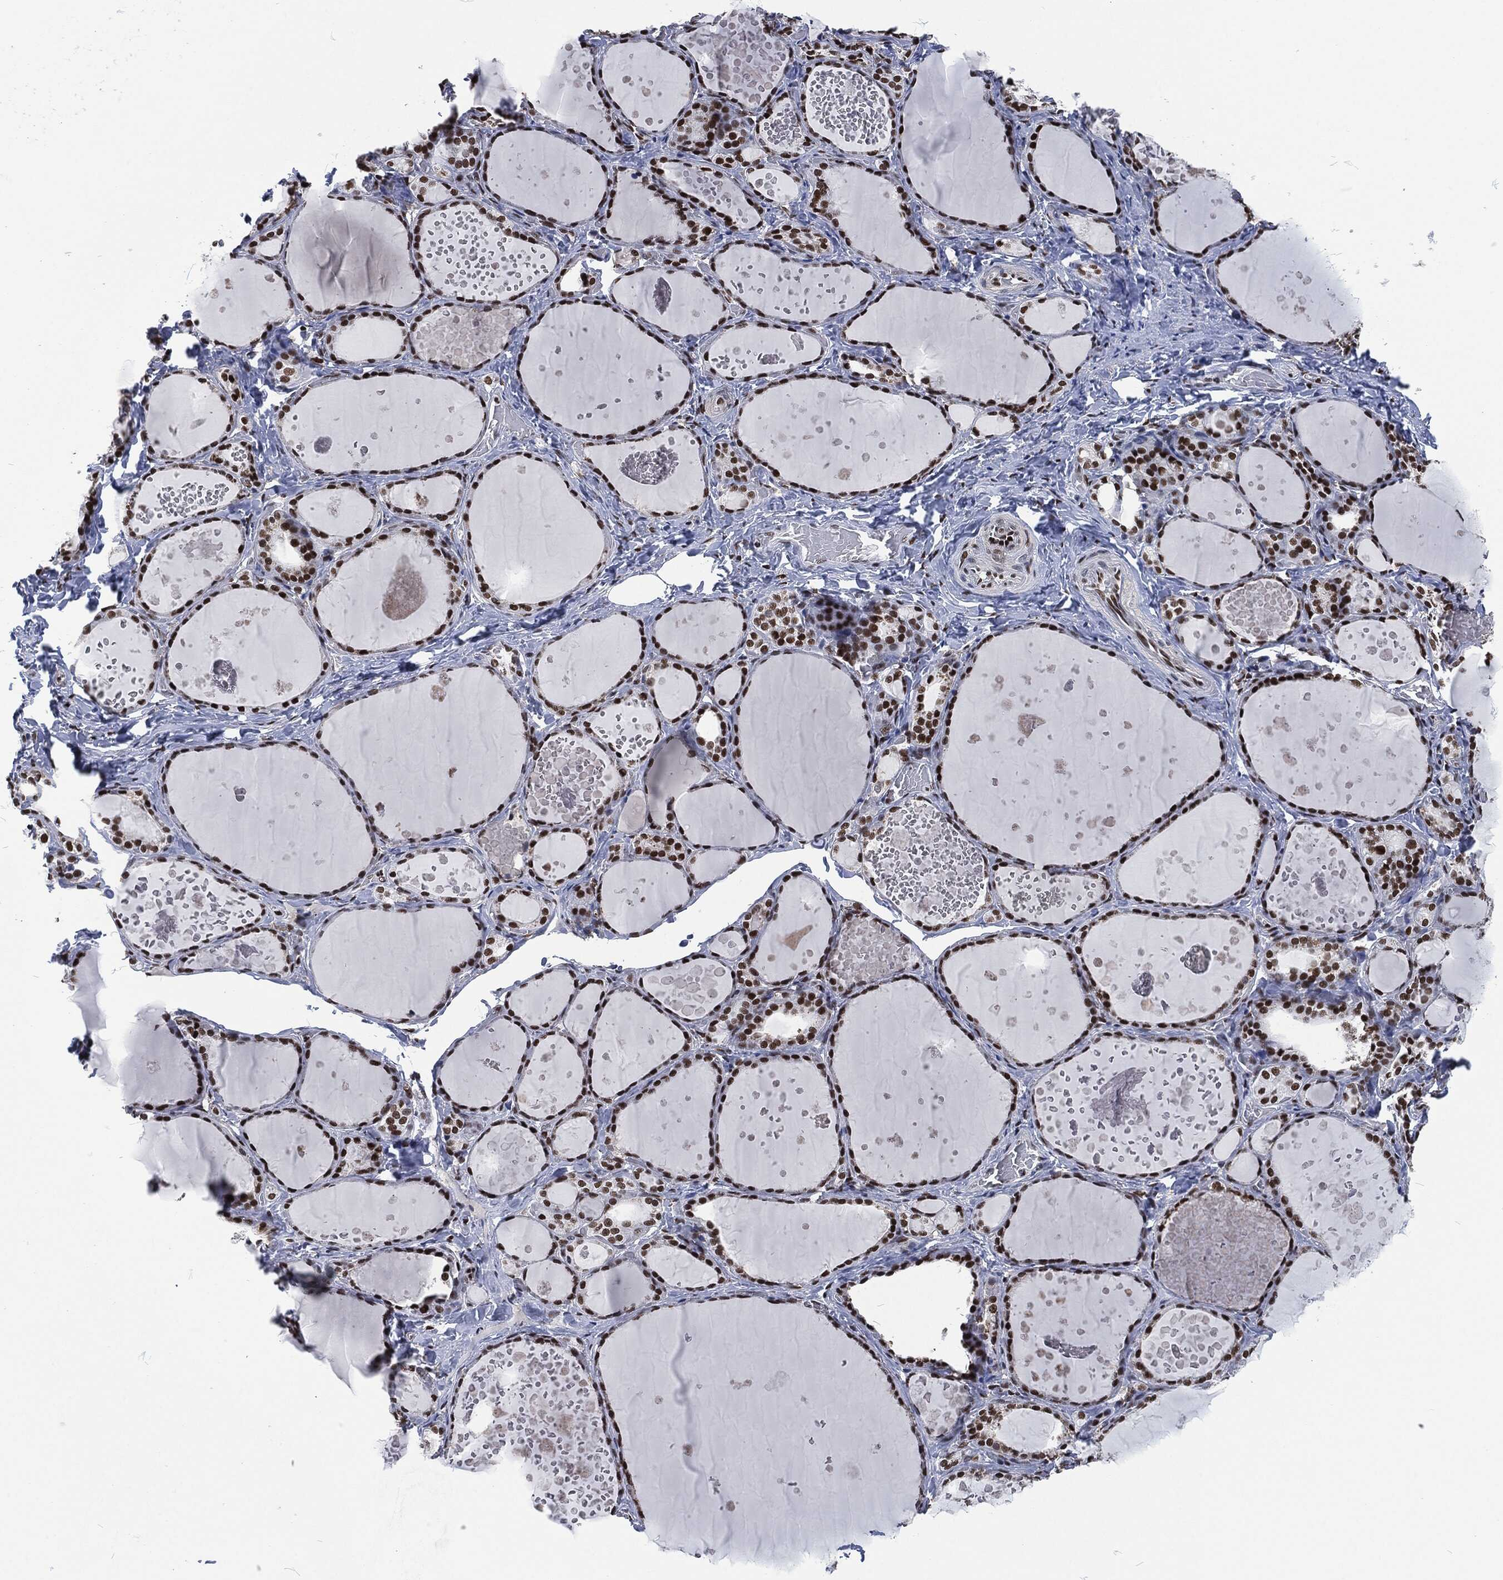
{"staining": {"intensity": "strong", "quantity": "25%-75%", "location": "nuclear"}, "tissue": "thyroid gland", "cell_type": "Glandular cells", "image_type": "normal", "snomed": [{"axis": "morphology", "description": "Normal tissue, NOS"}, {"axis": "topography", "description": "Thyroid gland"}], "caption": "Normal thyroid gland was stained to show a protein in brown. There is high levels of strong nuclear positivity in approximately 25%-75% of glandular cells.", "gene": "DCPS", "patient": {"sex": "female", "age": 56}}